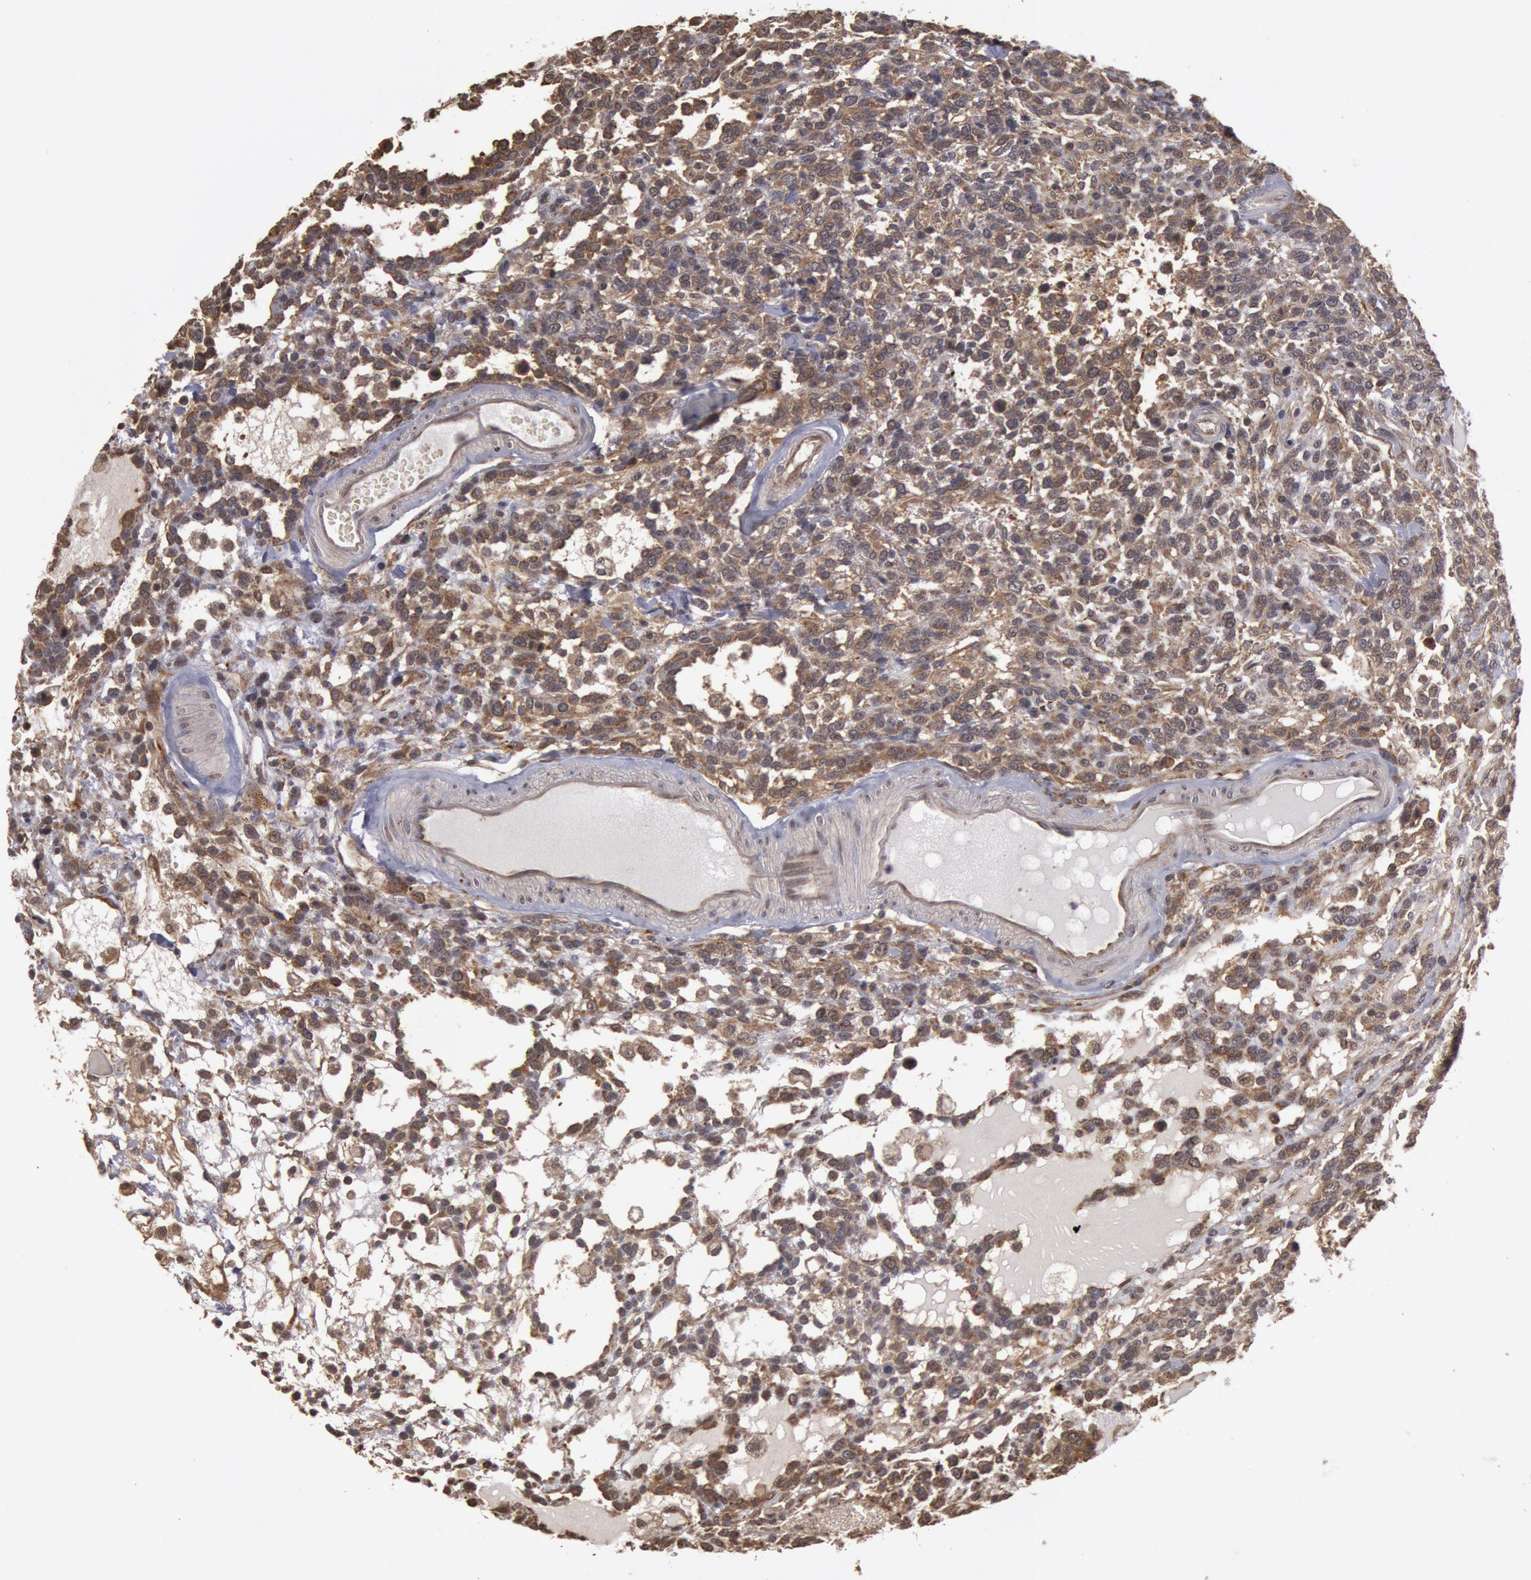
{"staining": {"intensity": "moderate", "quantity": "25%-75%", "location": "cytoplasmic/membranous,nuclear"}, "tissue": "glioma", "cell_type": "Tumor cells", "image_type": "cancer", "snomed": [{"axis": "morphology", "description": "Glioma, malignant, High grade"}, {"axis": "topography", "description": "Brain"}], "caption": "High-magnification brightfield microscopy of glioma stained with DAB (3,3'-diaminobenzidine) (brown) and counterstained with hematoxylin (blue). tumor cells exhibit moderate cytoplasmic/membranous and nuclear expression is identified in approximately25%-75% of cells.", "gene": "USP14", "patient": {"sex": "male", "age": 66}}